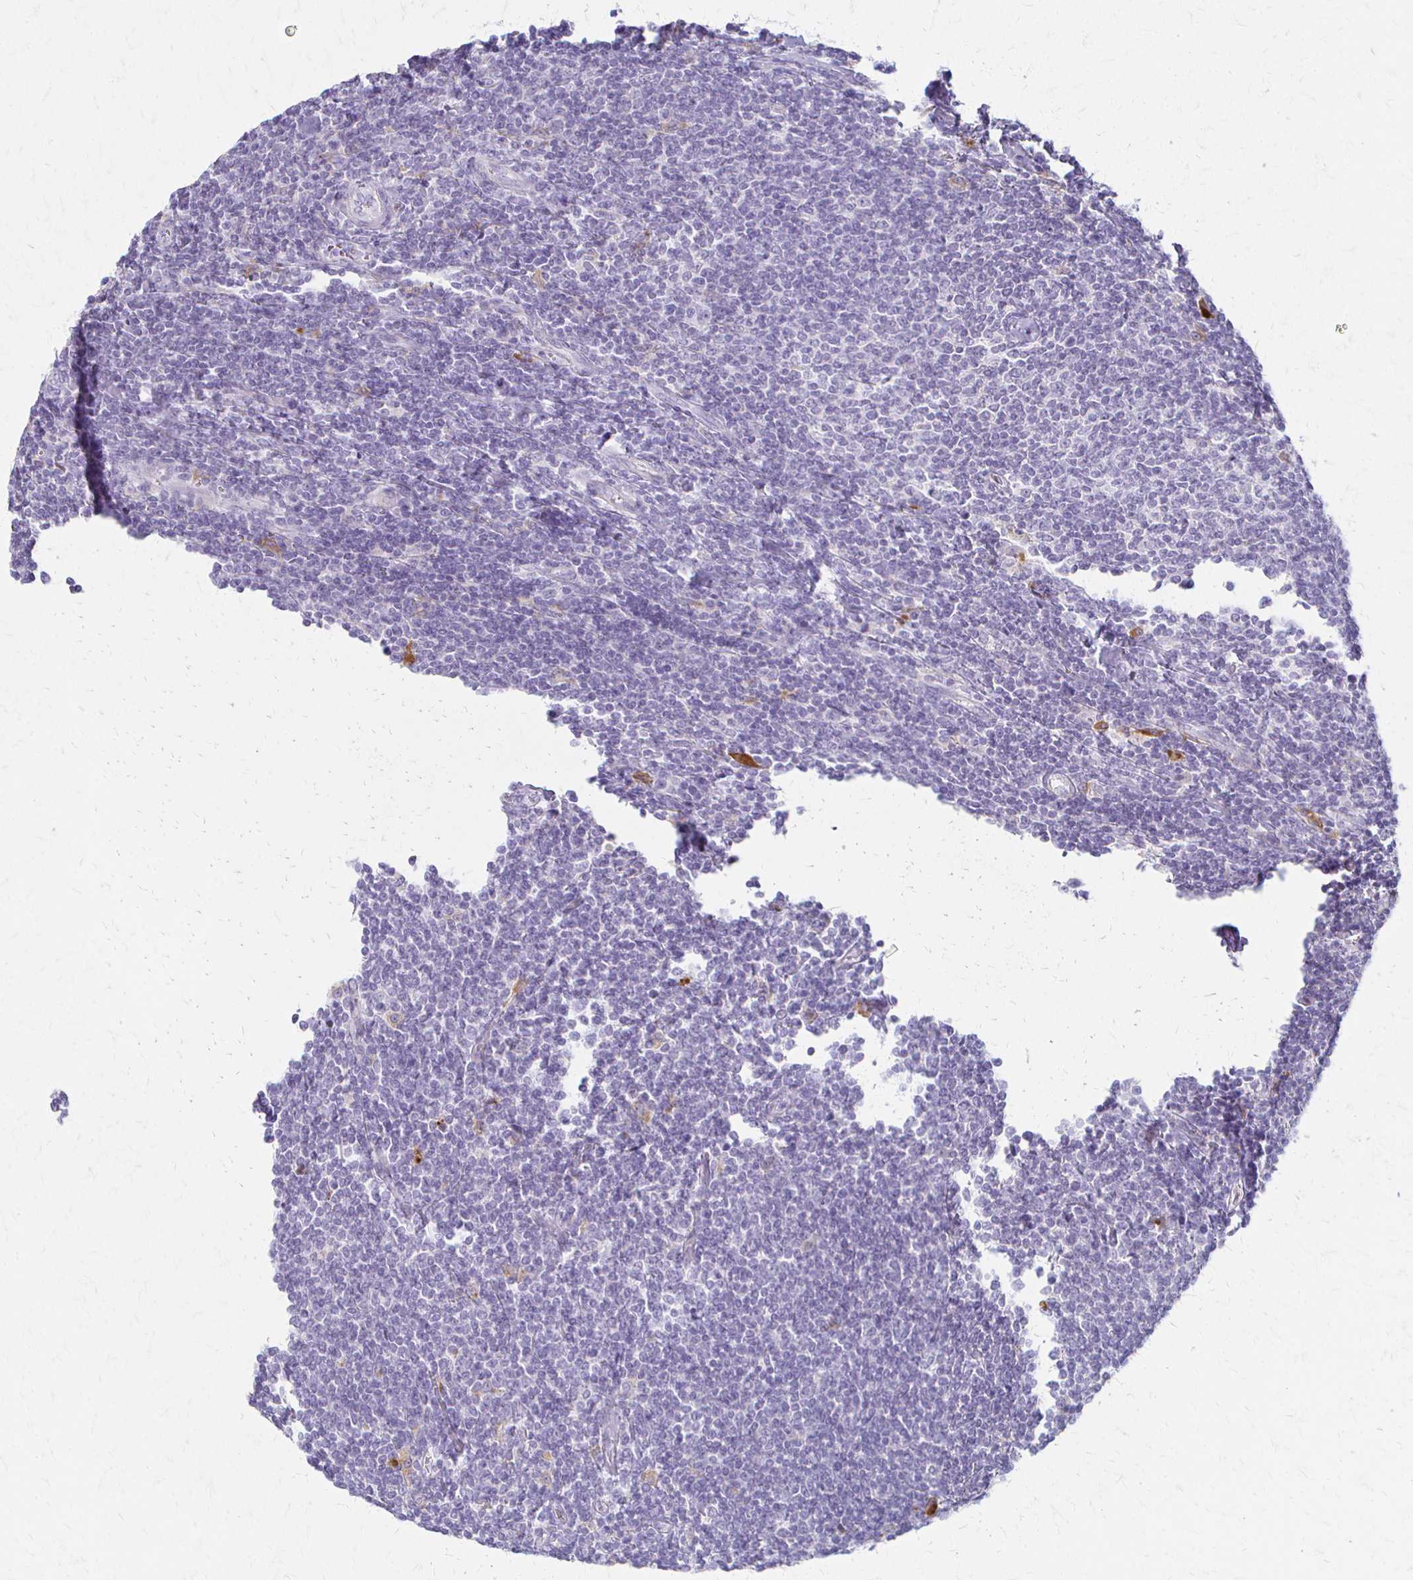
{"staining": {"intensity": "negative", "quantity": "none", "location": "none"}, "tissue": "lymphoma", "cell_type": "Tumor cells", "image_type": "cancer", "snomed": [{"axis": "morphology", "description": "Malignant lymphoma, non-Hodgkin's type, Low grade"}, {"axis": "topography", "description": "Lymph node"}], "caption": "A photomicrograph of low-grade malignant lymphoma, non-Hodgkin's type stained for a protein reveals no brown staining in tumor cells. (DAB (3,3'-diaminobenzidine) immunohistochemistry visualized using brightfield microscopy, high magnification).", "gene": "ACP5", "patient": {"sex": "male", "age": 52}}